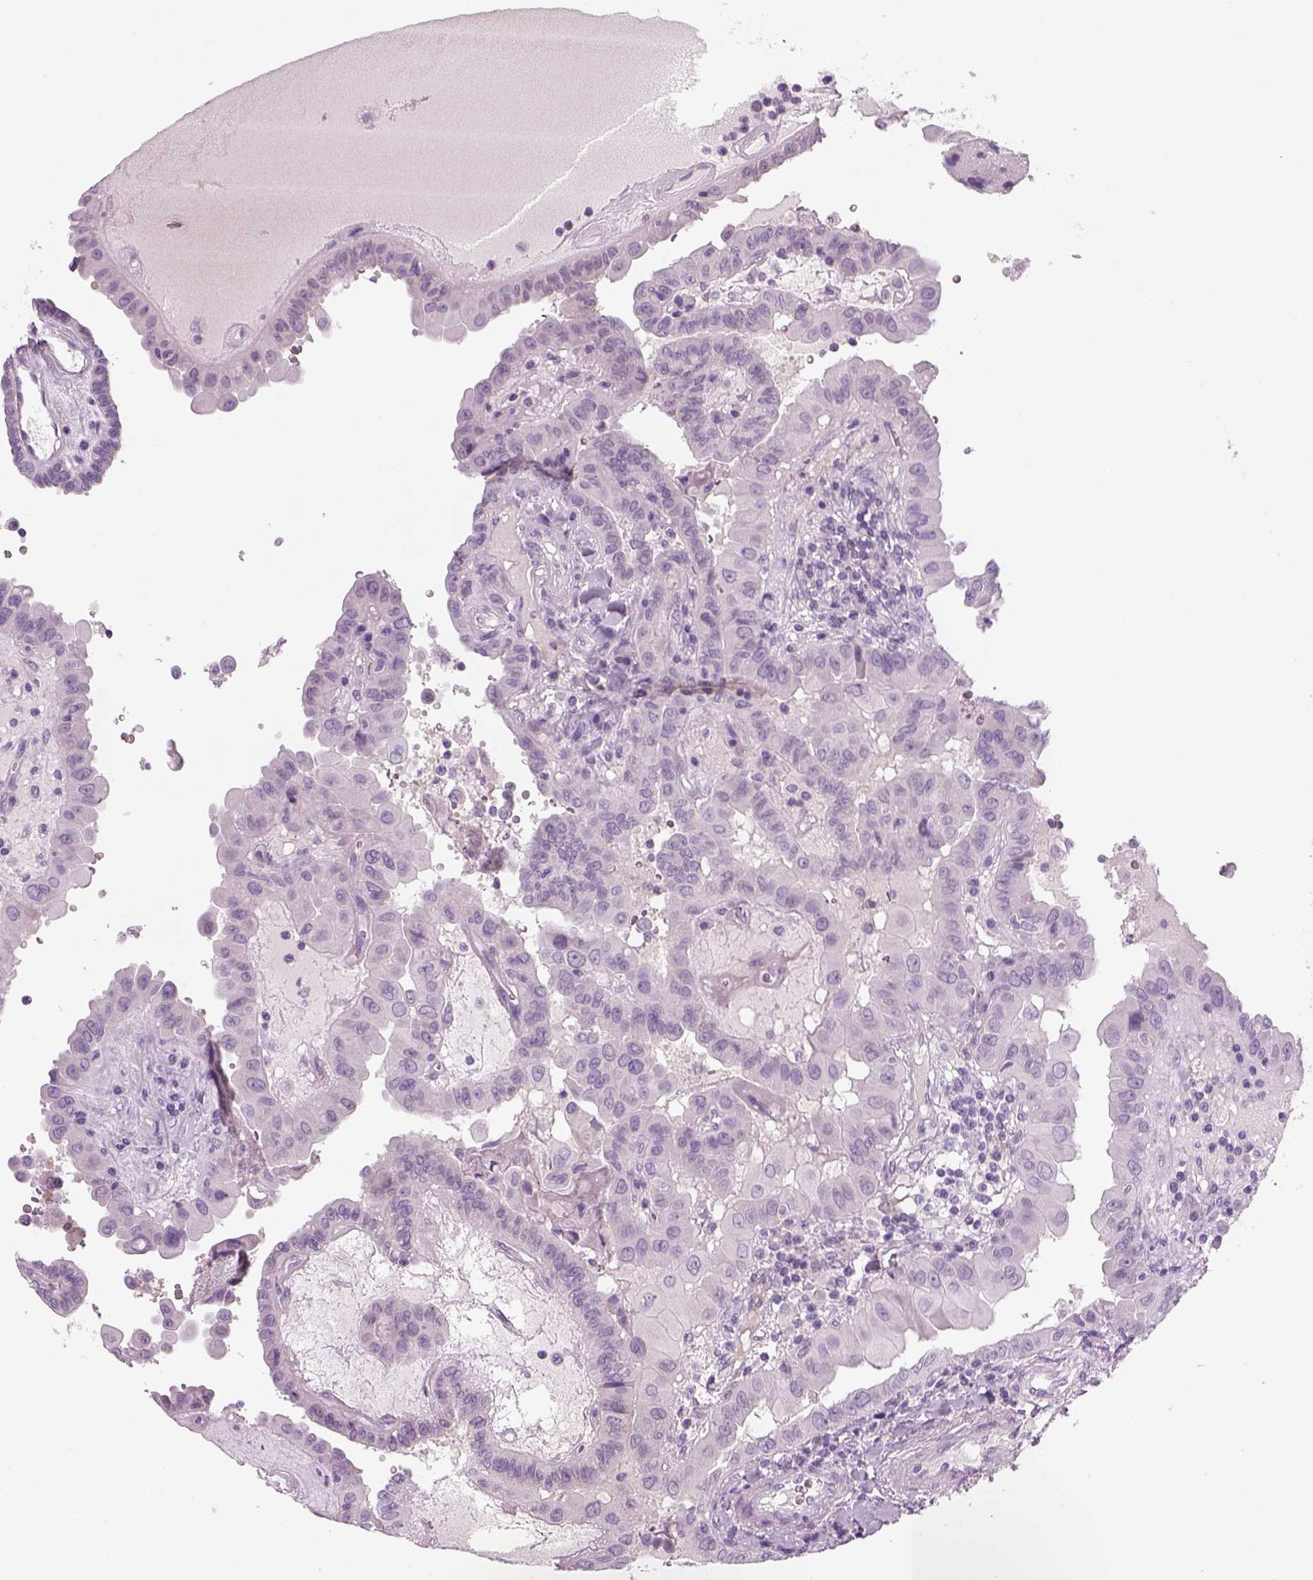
{"staining": {"intensity": "negative", "quantity": "none", "location": "none"}, "tissue": "thyroid cancer", "cell_type": "Tumor cells", "image_type": "cancer", "snomed": [{"axis": "morphology", "description": "Papillary adenocarcinoma, NOS"}, {"axis": "topography", "description": "Thyroid gland"}], "caption": "An immunohistochemistry photomicrograph of thyroid cancer (papillary adenocarcinoma) is shown. There is no staining in tumor cells of thyroid cancer (papillary adenocarcinoma).", "gene": "MDH1B", "patient": {"sex": "female", "age": 37}}